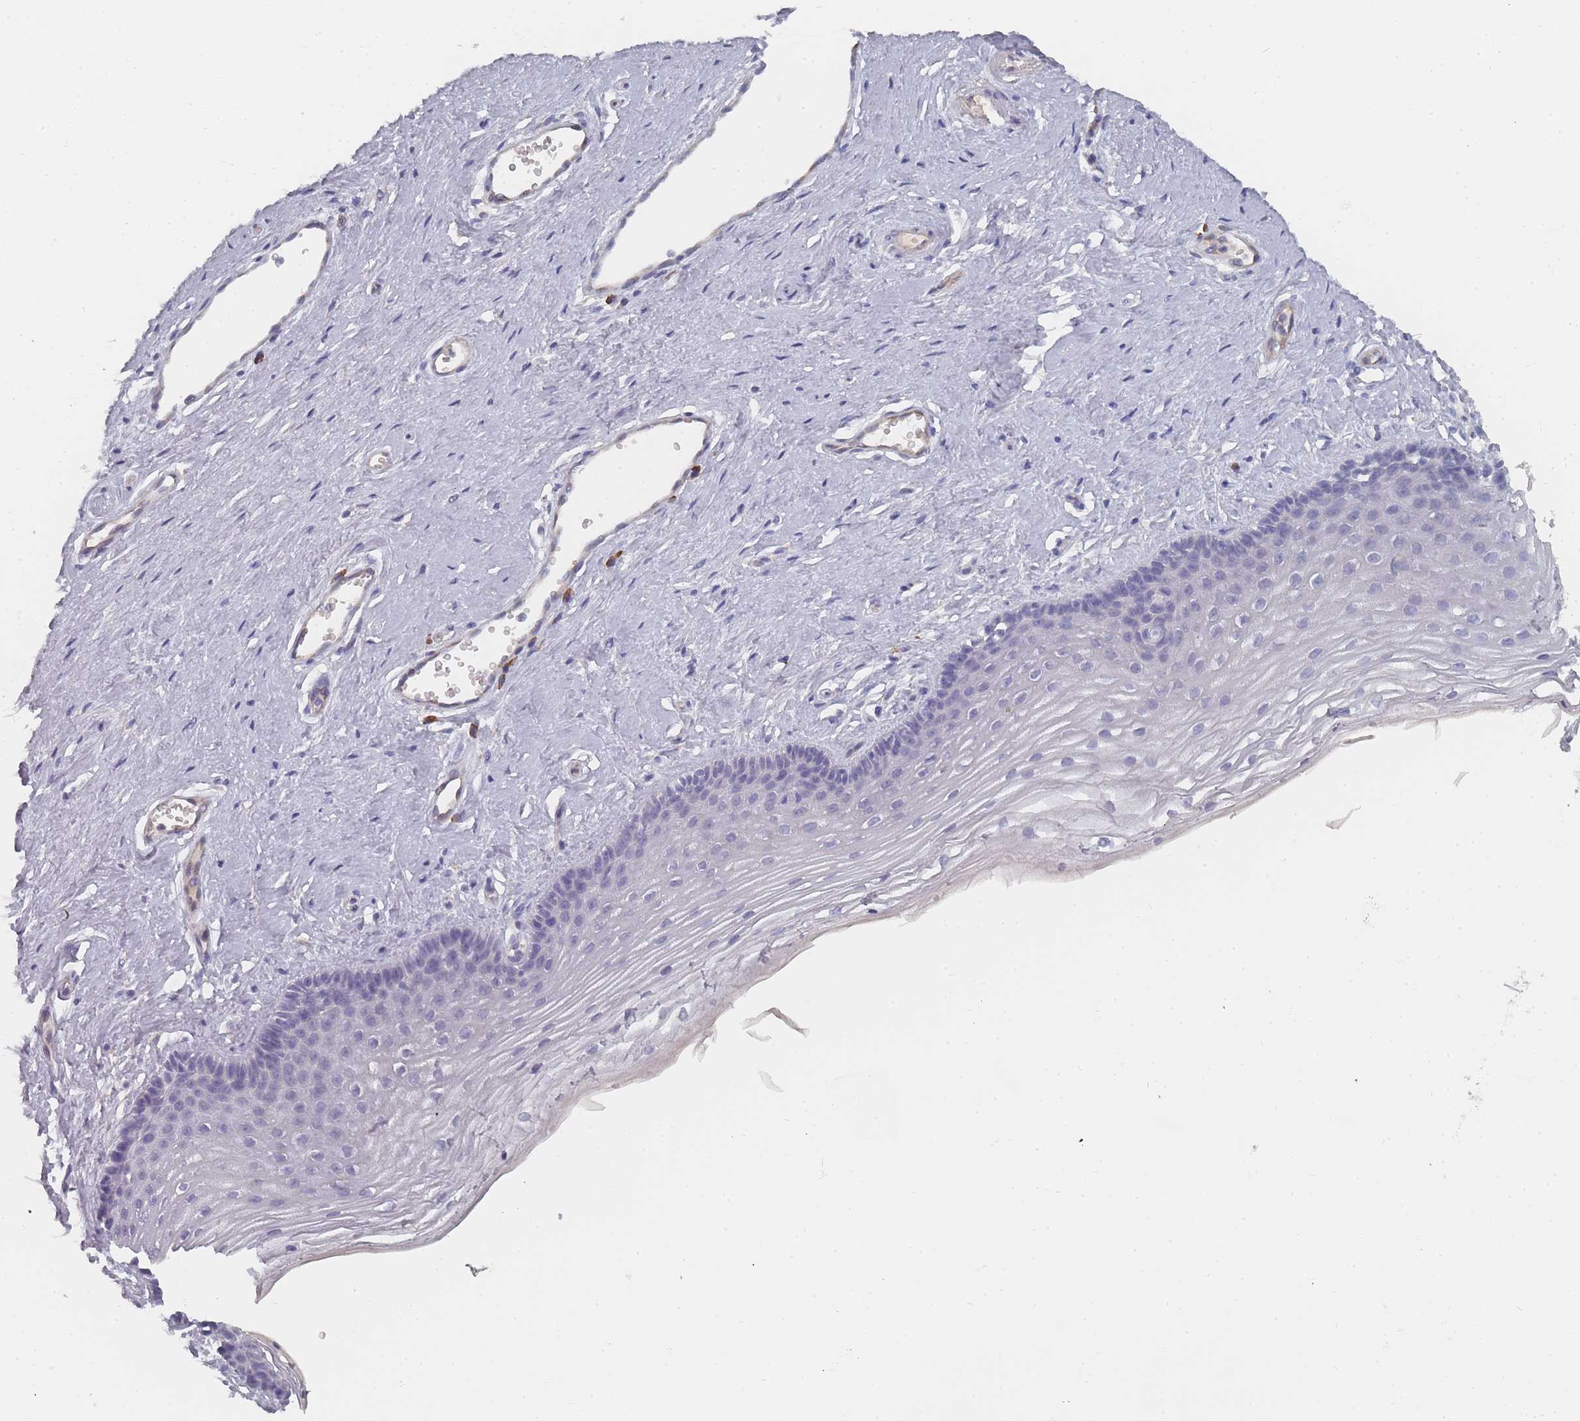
{"staining": {"intensity": "negative", "quantity": "none", "location": "none"}, "tissue": "vagina", "cell_type": "Squamous epithelial cells", "image_type": "normal", "snomed": [{"axis": "morphology", "description": "Normal tissue, NOS"}, {"axis": "topography", "description": "Vagina"}], "caption": "Protein analysis of benign vagina displays no significant staining in squamous epithelial cells. Nuclei are stained in blue.", "gene": "SLC35E4", "patient": {"sex": "female", "age": 46}}